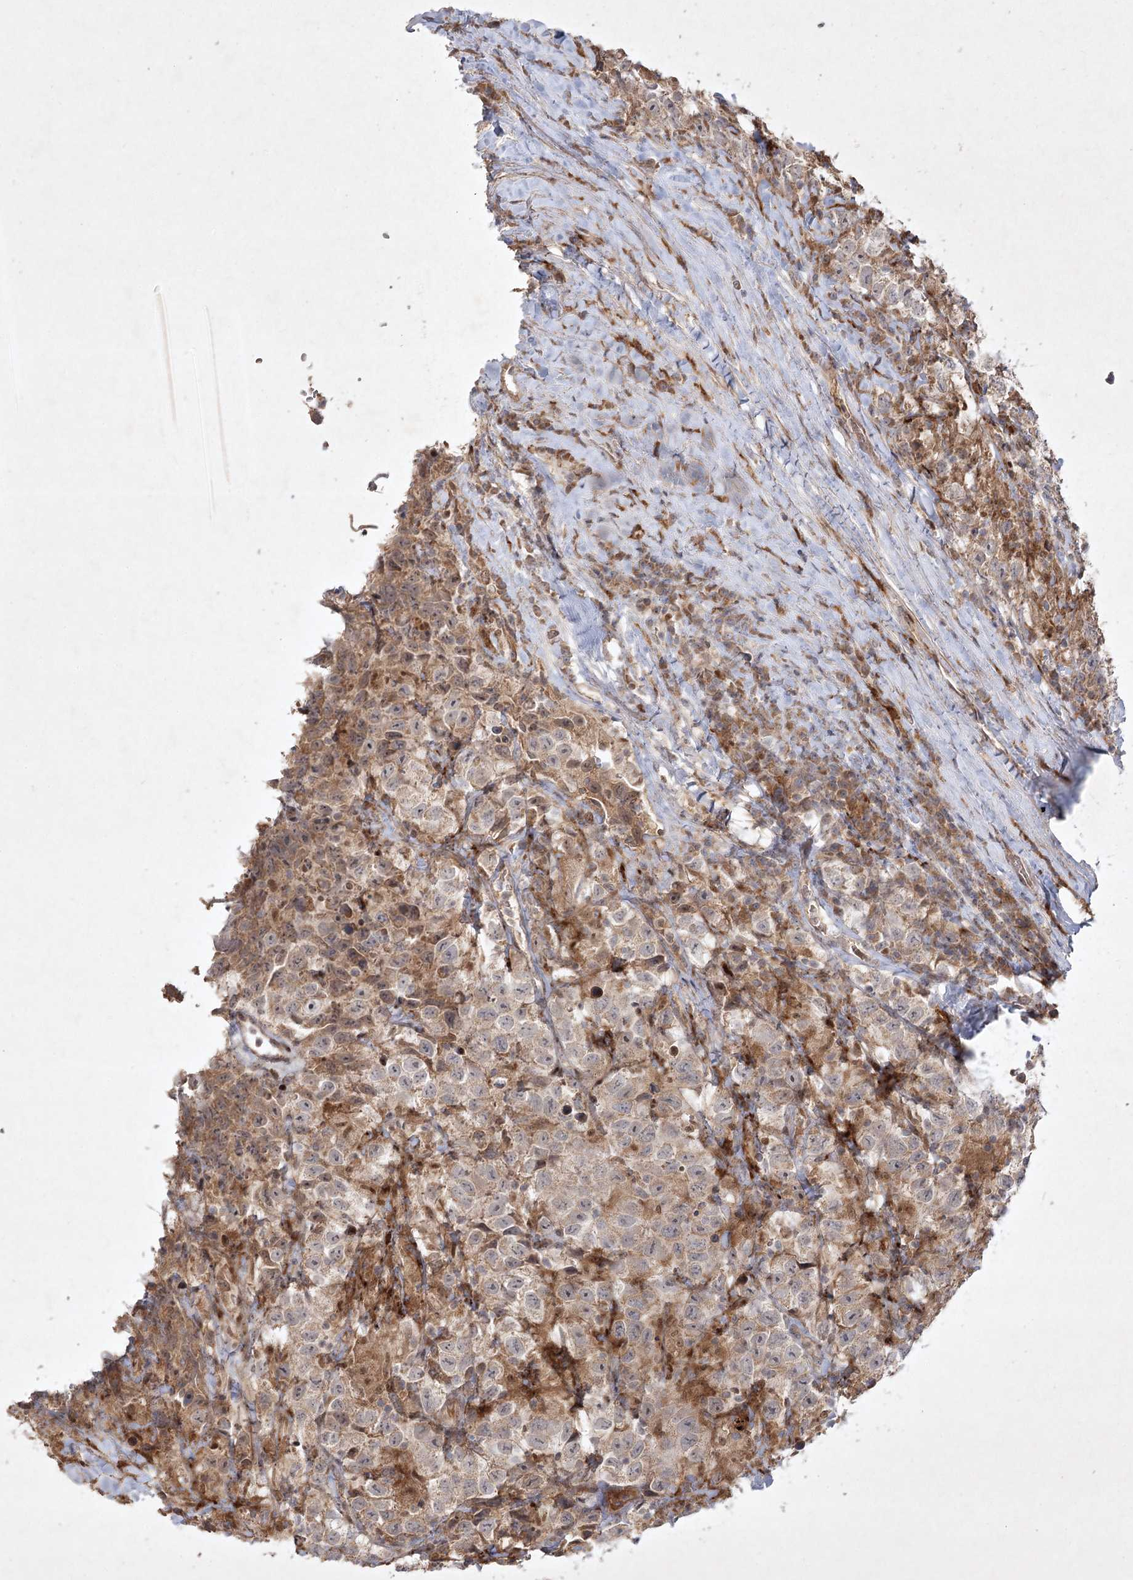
{"staining": {"intensity": "weak", "quantity": "<25%", "location": "cytoplasmic/membranous"}, "tissue": "testis cancer", "cell_type": "Tumor cells", "image_type": "cancer", "snomed": [{"axis": "morphology", "description": "Seminoma, NOS"}, {"axis": "topography", "description": "Testis"}], "caption": "Human seminoma (testis) stained for a protein using immunohistochemistry (IHC) displays no expression in tumor cells.", "gene": "KBTBD4", "patient": {"sex": "male", "age": 41}}